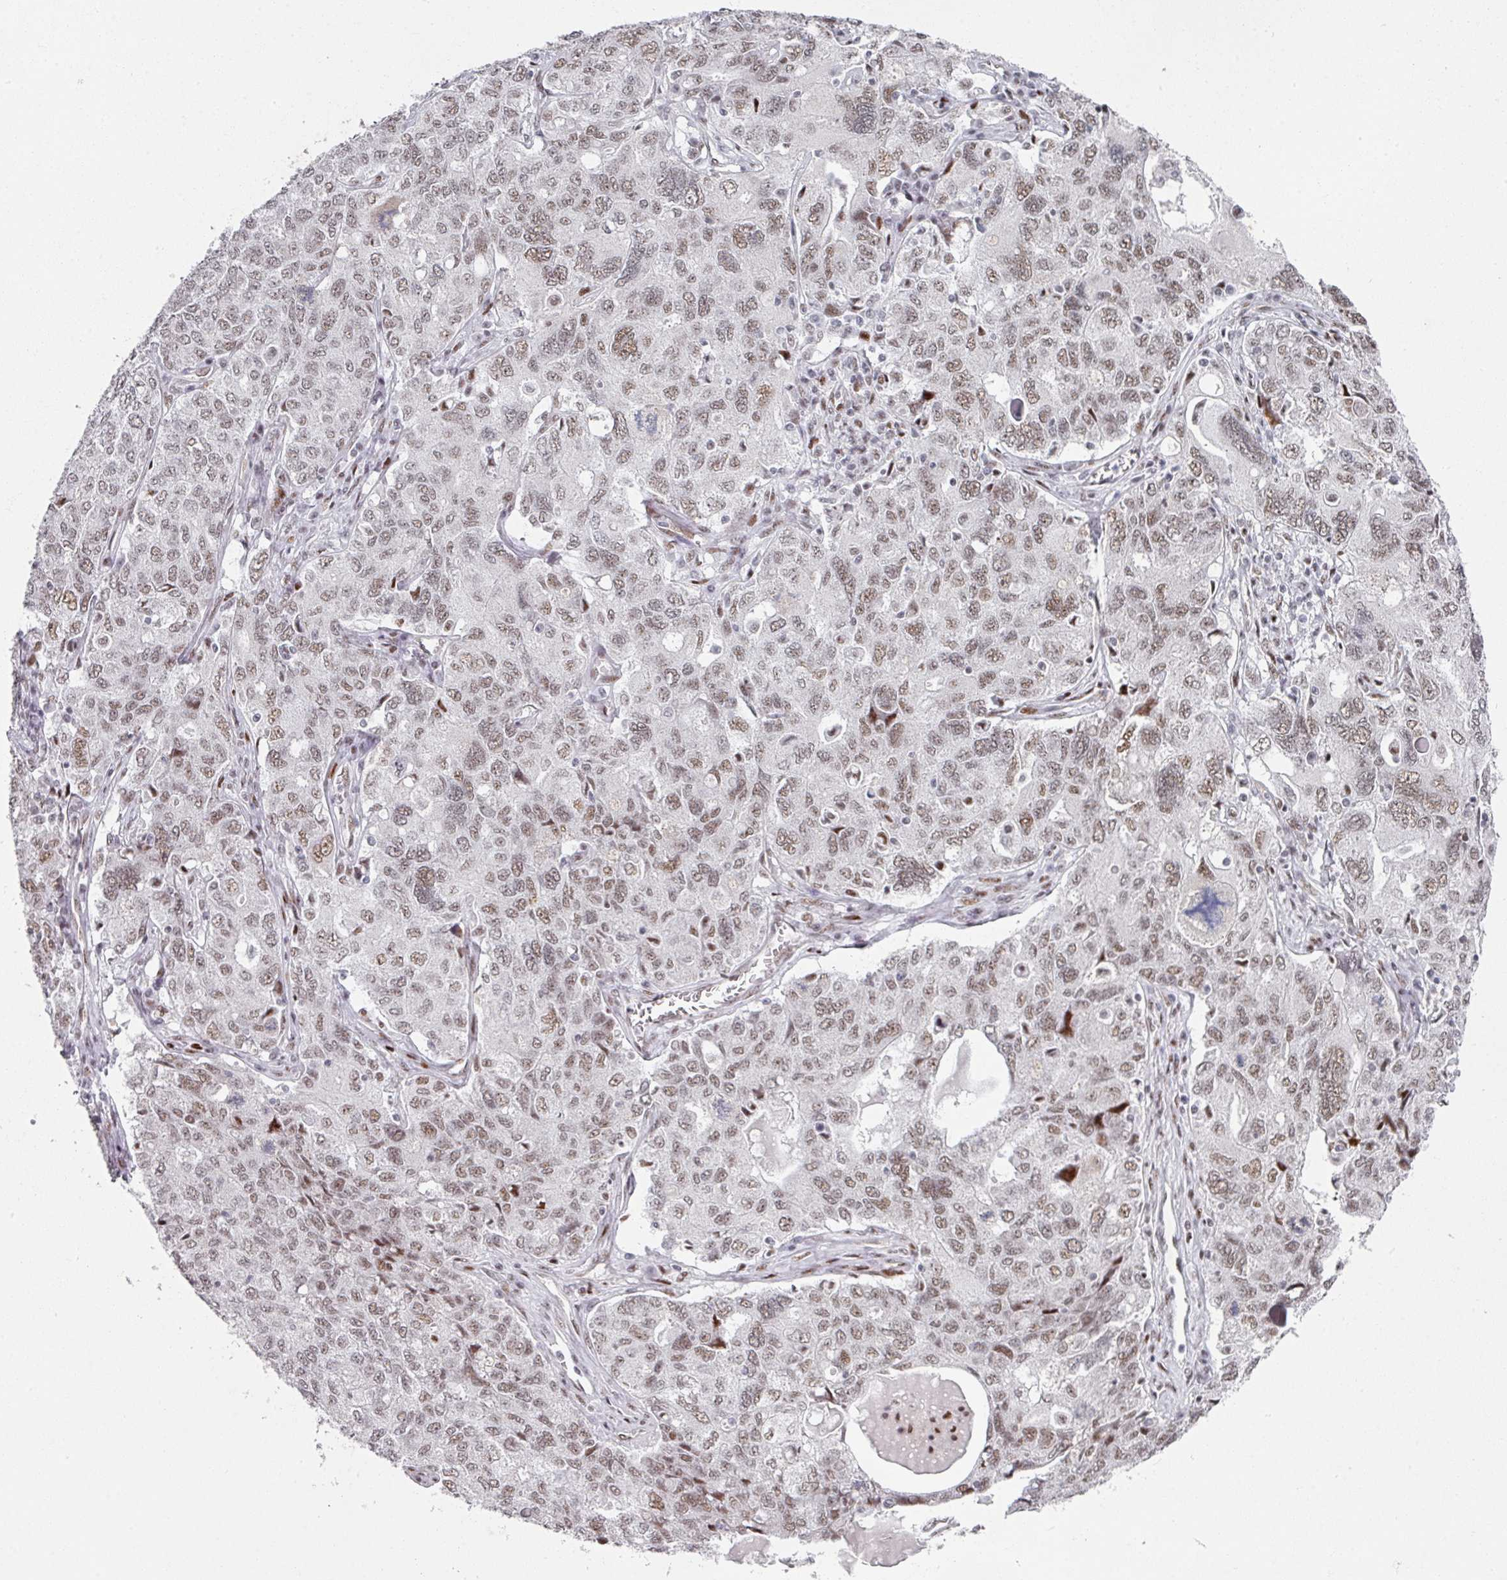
{"staining": {"intensity": "moderate", "quantity": ">75%", "location": "nuclear"}, "tissue": "ovarian cancer", "cell_type": "Tumor cells", "image_type": "cancer", "snomed": [{"axis": "morphology", "description": "Carcinoma, endometroid"}, {"axis": "topography", "description": "Ovary"}], "caption": "Immunohistochemical staining of ovarian cancer demonstrates medium levels of moderate nuclear protein positivity in approximately >75% of tumor cells.", "gene": "SF3B5", "patient": {"sex": "female", "age": 62}}